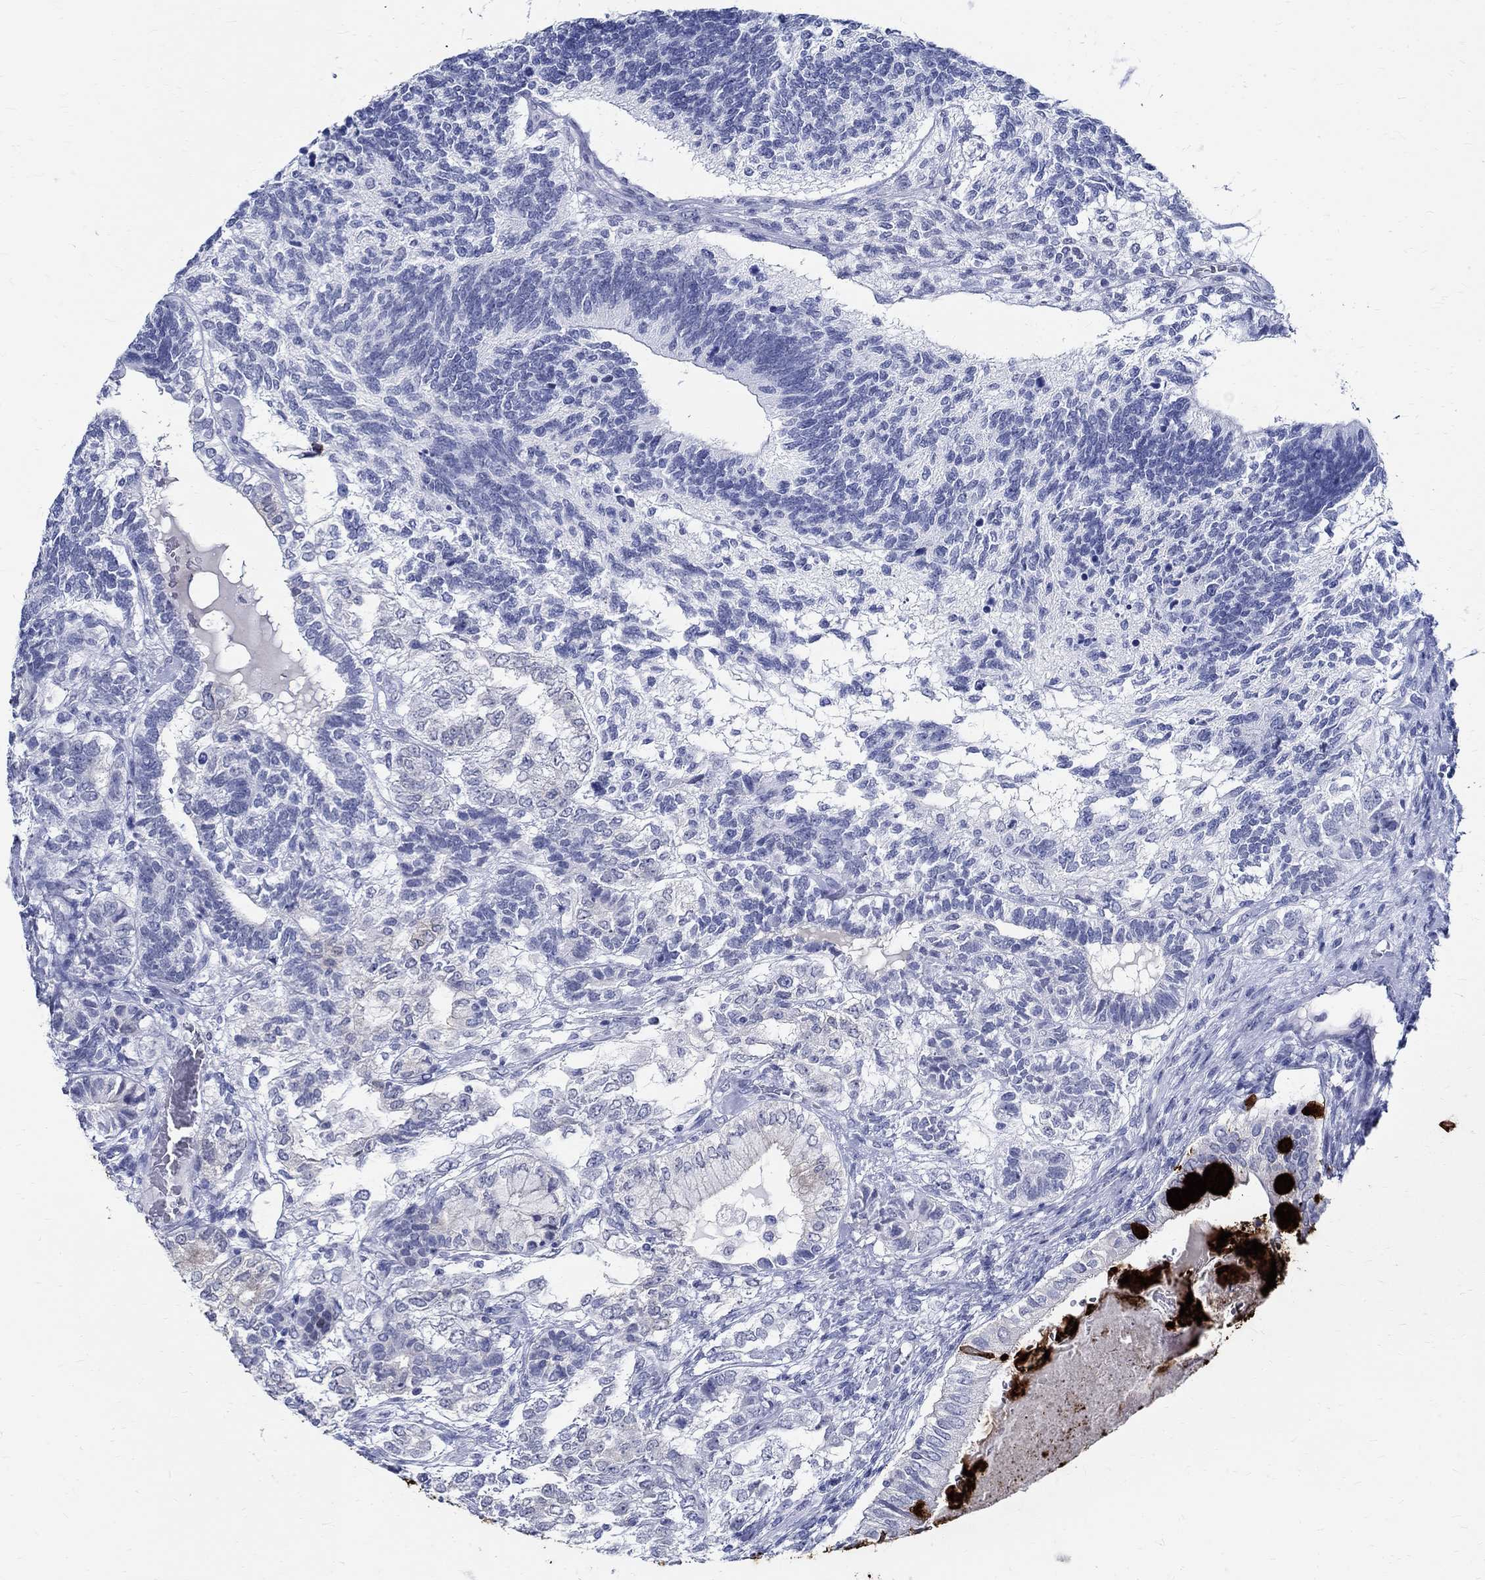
{"staining": {"intensity": "negative", "quantity": "none", "location": "none"}, "tissue": "testis cancer", "cell_type": "Tumor cells", "image_type": "cancer", "snomed": [{"axis": "morphology", "description": "Seminoma, NOS"}, {"axis": "morphology", "description": "Carcinoma, Embryonal, NOS"}, {"axis": "topography", "description": "Testis"}], "caption": "Immunohistochemistry (IHC) micrograph of neoplastic tissue: human testis embryonal carcinoma stained with DAB (3,3'-diaminobenzidine) demonstrates no significant protein staining in tumor cells.", "gene": "BSPRY", "patient": {"sex": "male", "age": 41}}